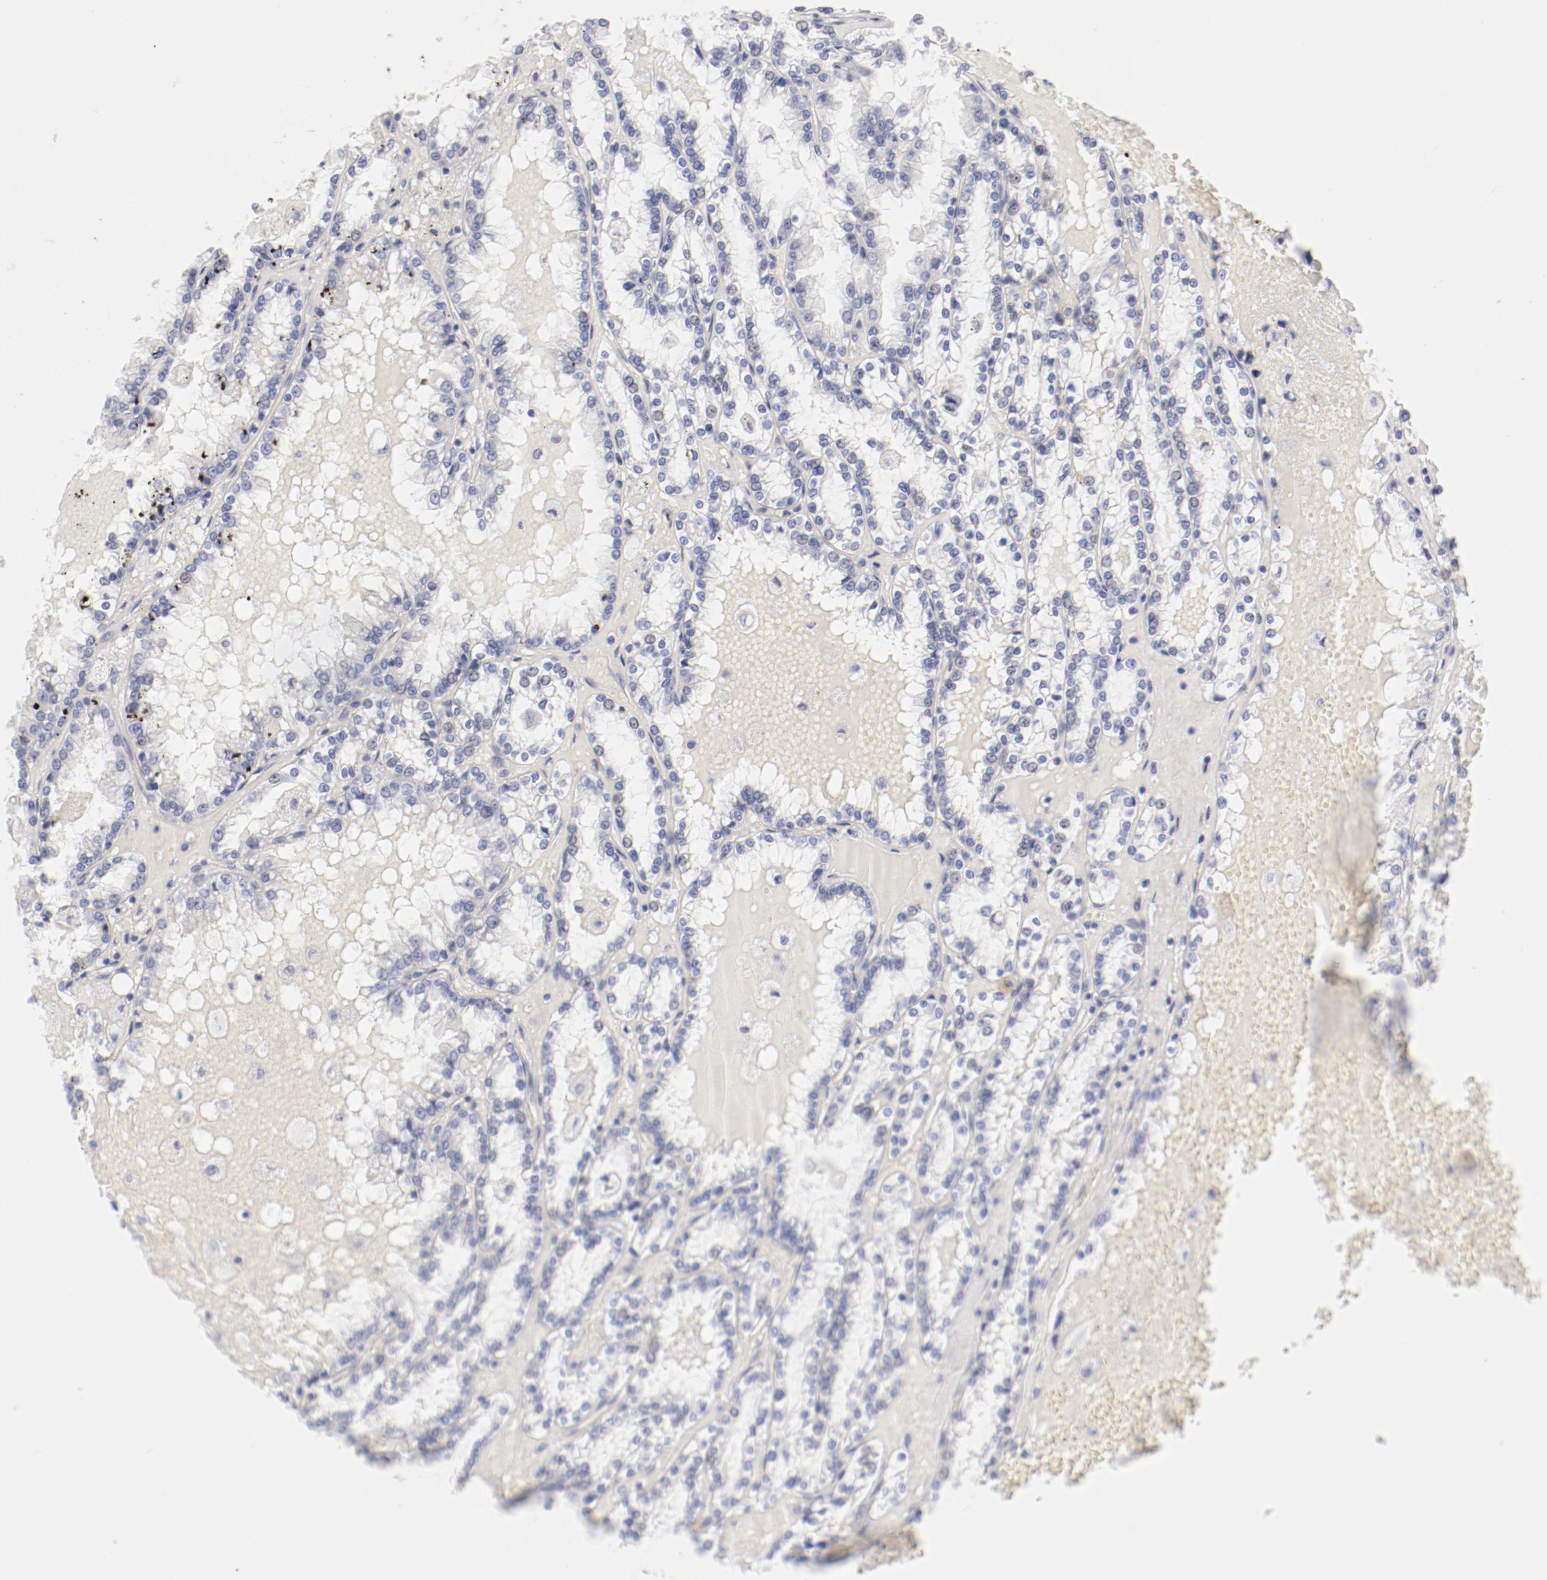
{"staining": {"intensity": "negative", "quantity": "none", "location": "none"}, "tissue": "renal cancer", "cell_type": "Tumor cells", "image_type": "cancer", "snomed": [{"axis": "morphology", "description": "Adenocarcinoma, NOS"}, {"axis": "topography", "description": "Kidney"}], "caption": "Histopathology image shows no significant protein expression in tumor cells of renal adenocarcinoma.", "gene": "LAX1", "patient": {"sex": "female", "age": 56}}